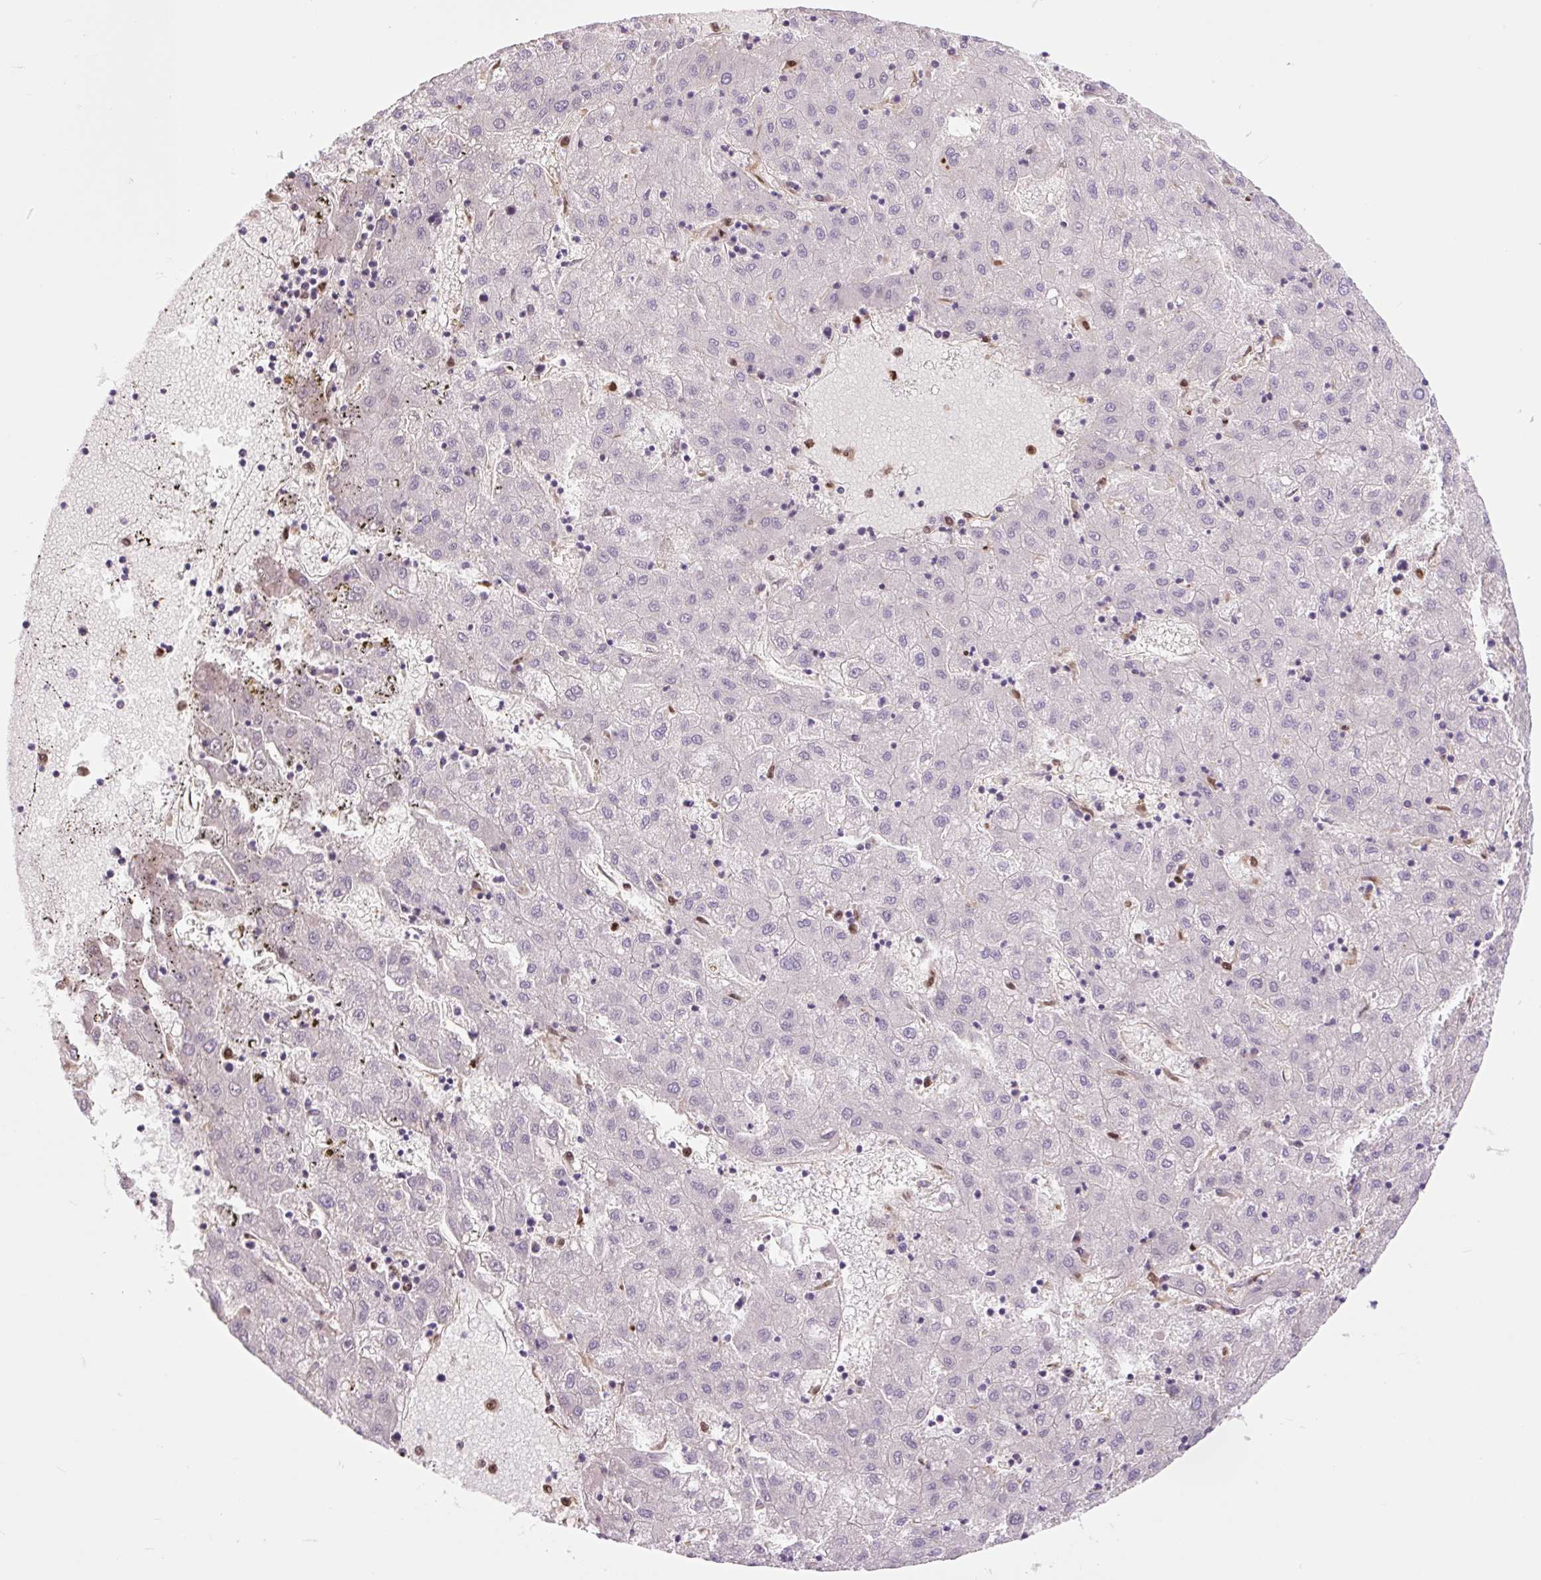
{"staining": {"intensity": "negative", "quantity": "none", "location": "none"}, "tissue": "liver cancer", "cell_type": "Tumor cells", "image_type": "cancer", "snomed": [{"axis": "morphology", "description": "Carcinoma, Hepatocellular, NOS"}, {"axis": "topography", "description": "Liver"}], "caption": "High magnification brightfield microscopy of liver hepatocellular carcinoma stained with DAB (3,3'-diaminobenzidine) (brown) and counterstained with hematoxylin (blue): tumor cells show no significant positivity.", "gene": "SPI1", "patient": {"sex": "male", "age": 72}}